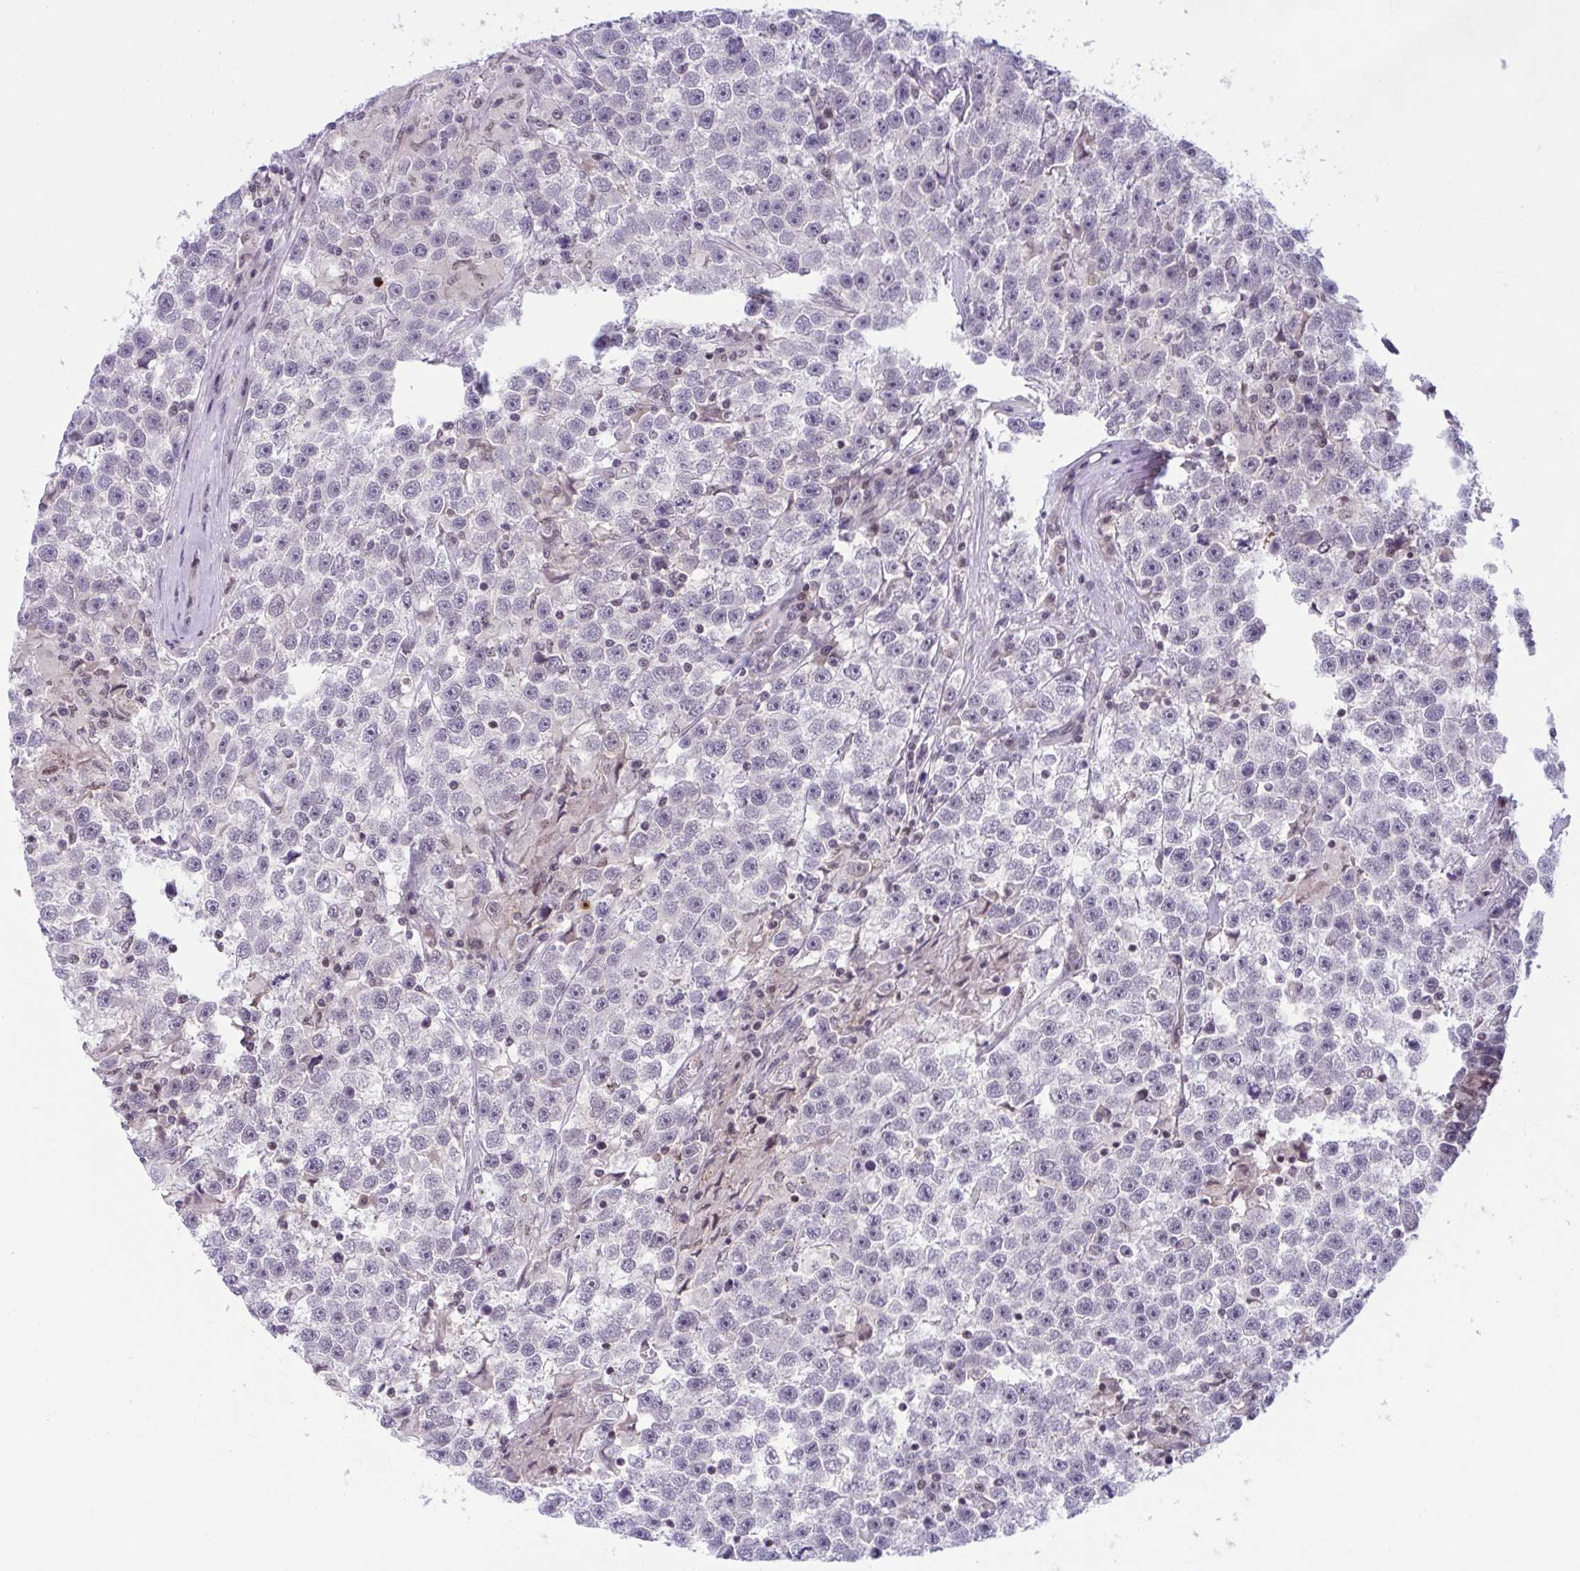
{"staining": {"intensity": "negative", "quantity": "none", "location": "none"}, "tissue": "testis cancer", "cell_type": "Tumor cells", "image_type": "cancer", "snomed": [{"axis": "morphology", "description": "Seminoma, NOS"}, {"axis": "topography", "description": "Testis"}], "caption": "The image reveals no staining of tumor cells in testis seminoma.", "gene": "TTC7B", "patient": {"sex": "male", "age": 31}}